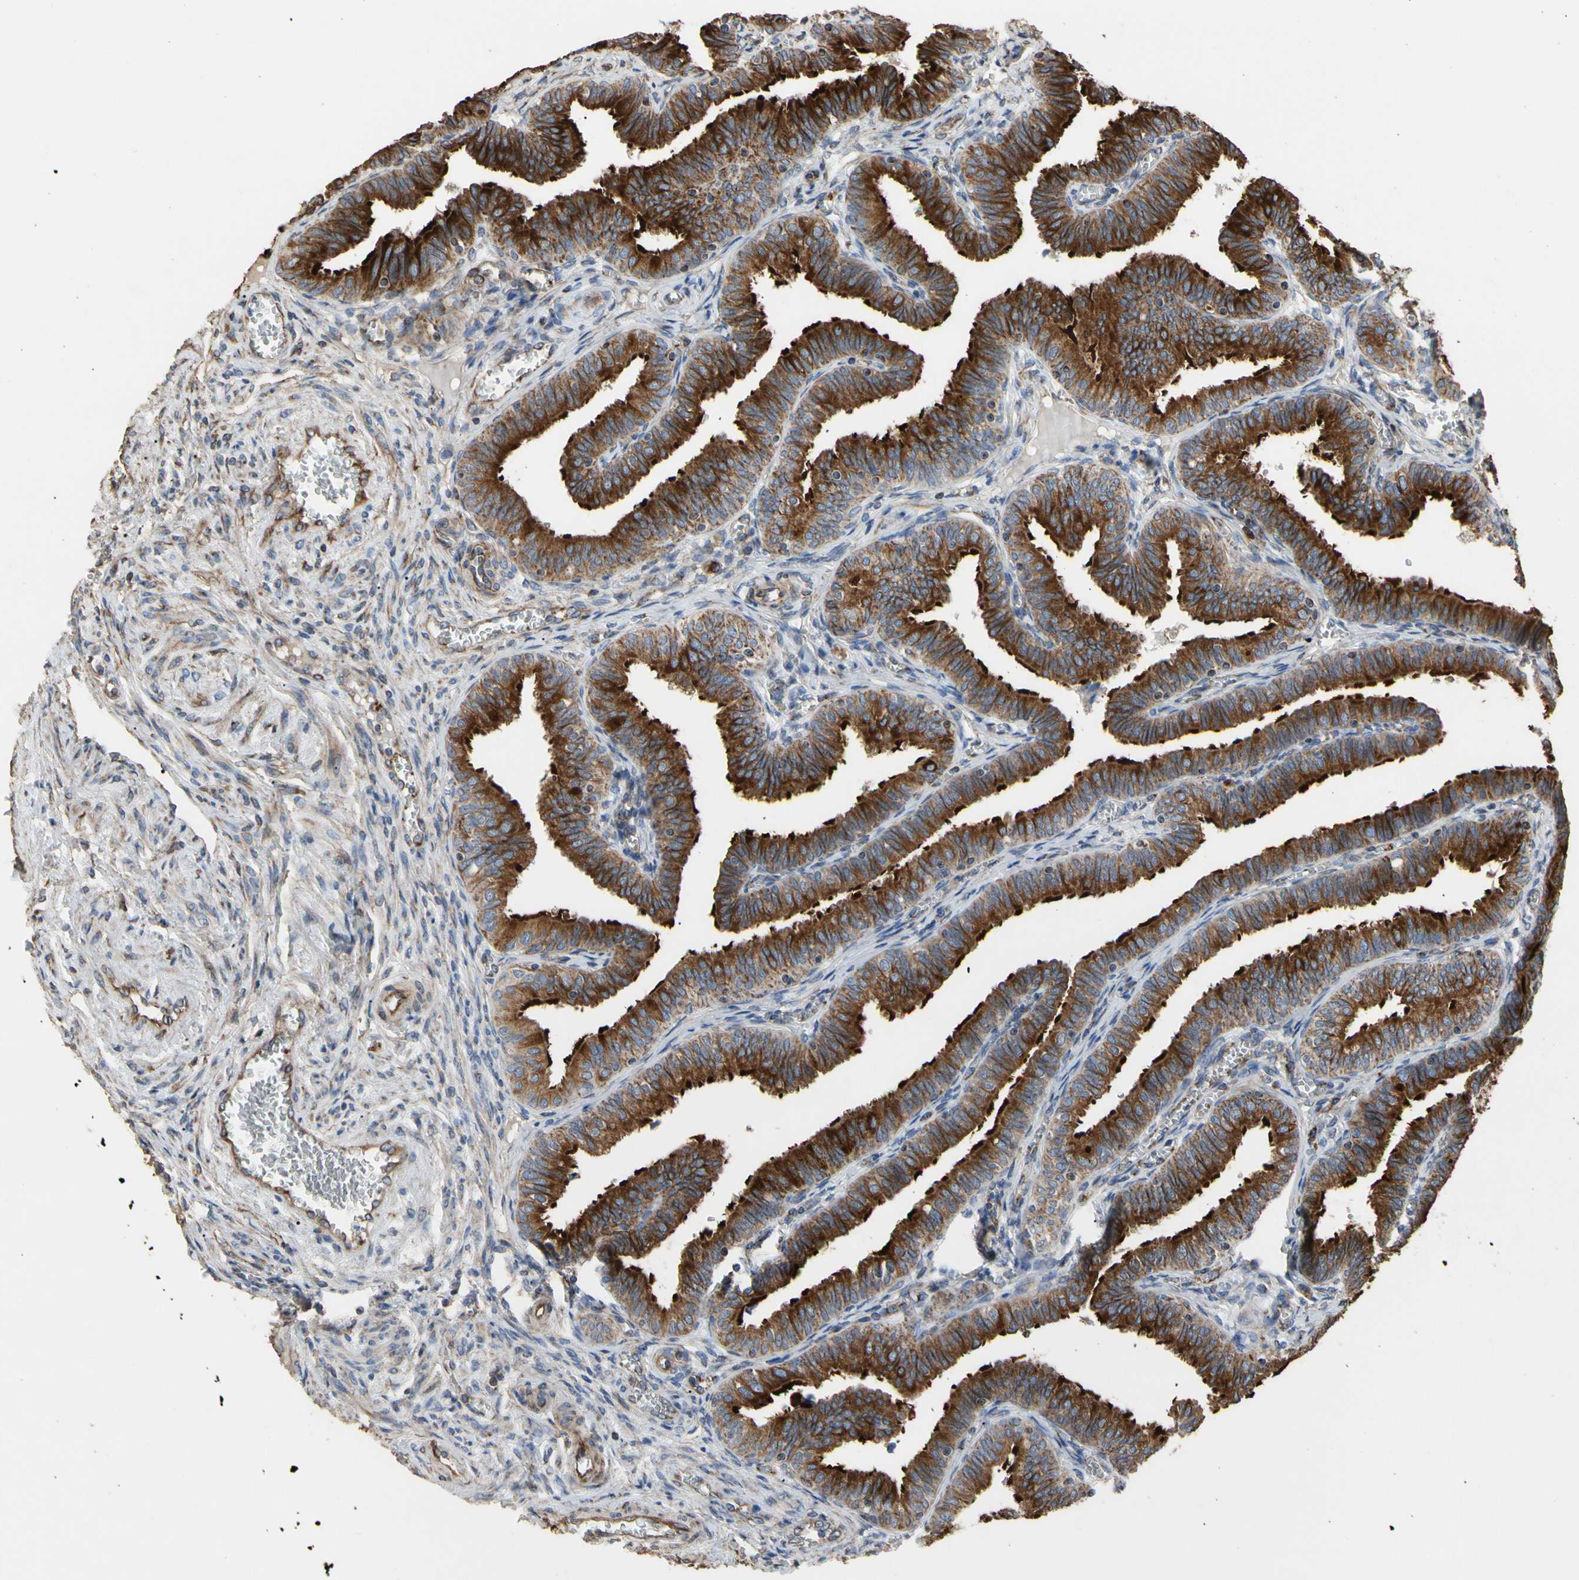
{"staining": {"intensity": "strong", "quantity": ">75%", "location": "cytoplasmic/membranous"}, "tissue": "fallopian tube", "cell_type": "Glandular cells", "image_type": "normal", "snomed": [{"axis": "morphology", "description": "Normal tissue, NOS"}, {"axis": "topography", "description": "Fallopian tube"}], "caption": "Strong cytoplasmic/membranous staining for a protein is present in about >75% of glandular cells of benign fallopian tube using immunohistochemistry.", "gene": "TUBA1A", "patient": {"sex": "female", "age": 46}}